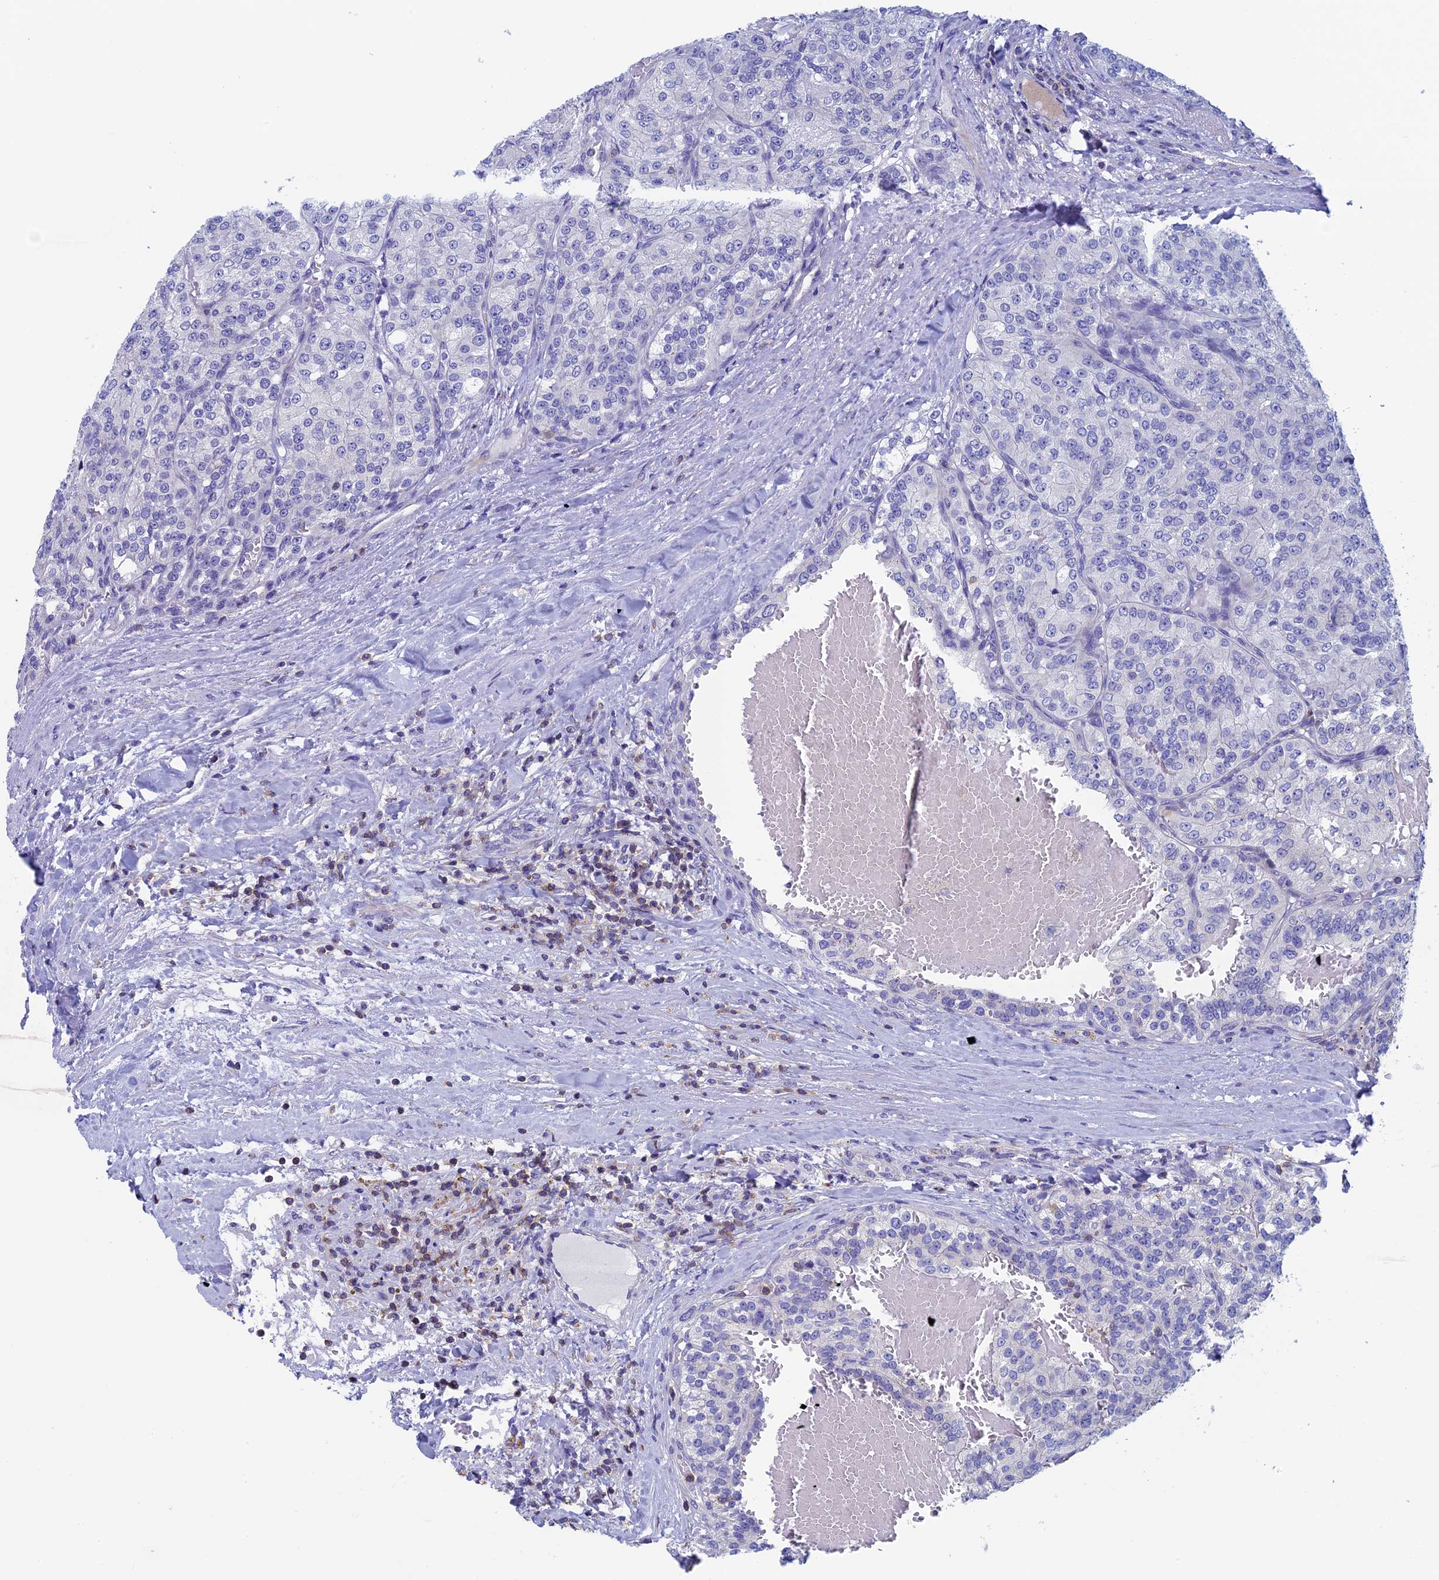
{"staining": {"intensity": "negative", "quantity": "none", "location": "none"}, "tissue": "renal cancer", "cell_type": "Tumor cells", "image_type": "cancer", "snomed": [{"axis": "morphology", "description": "Adenocarcinoma, NOS"}, {"axis": "topography", "description": "Kidney"}], "caption": "Immunohistochemistry (IHC) image of neoplastic tissue: renal cancer (adenocarcinoma) stained with DAB (3,3'-diaminobenzidine) exhibits no significant protein staining in tumor cells. Nuclei are stained in blue.", "gene": "SEPTIN1", "patient": {"sex": "female", "age": 63}}